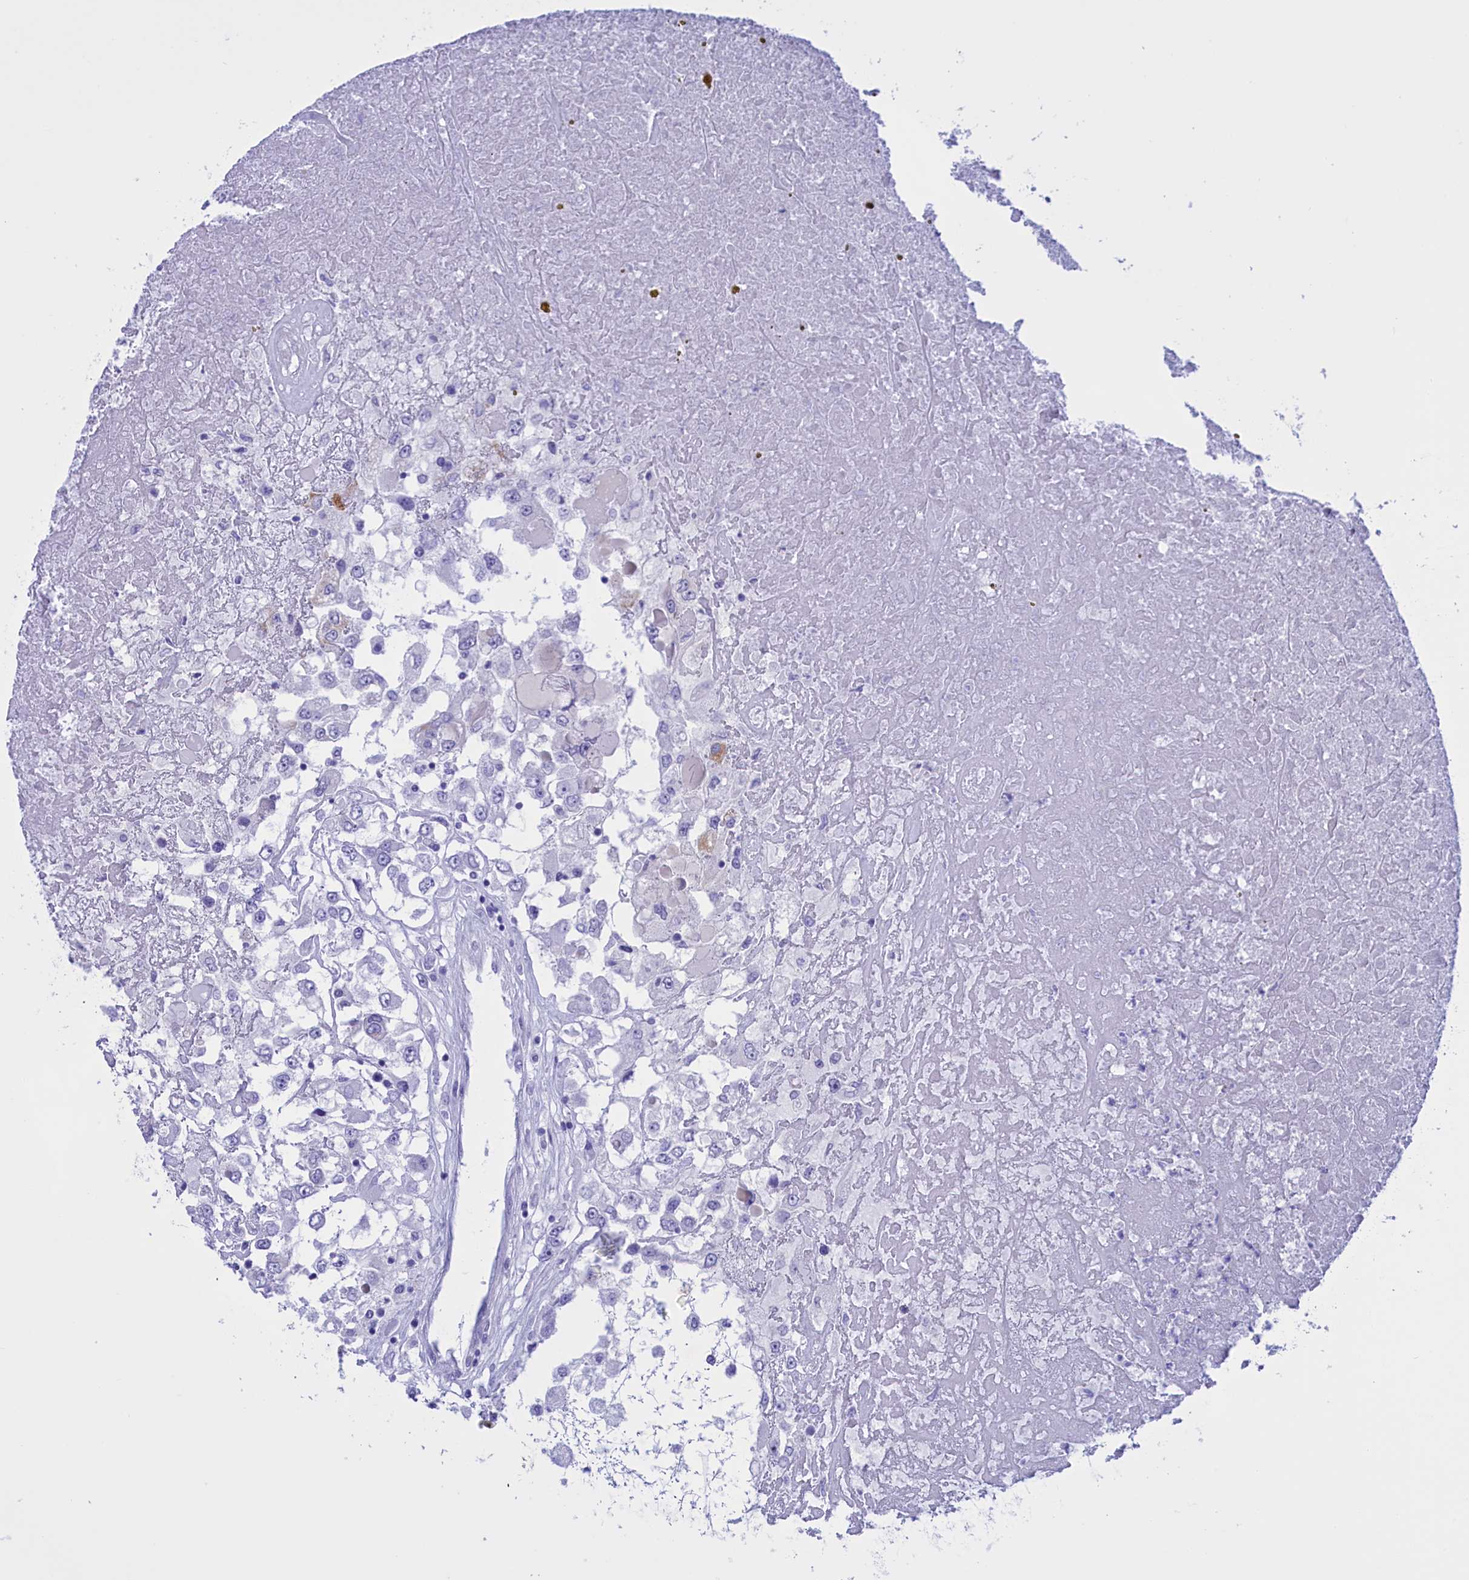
{"staining": {"intensity": "negative", "quantity": "none", "location": "none"}, "tissue": "renal cancer", "cell_type": "Tumor cells", "image_type": "cancer", "snomed": [{"axis": "morphology", "description": "Adenocarcinoma, NOS"}, {"axis": "topography", "description": "Kidney"}], "caption": "Immunohistochemistry (IHC) photomicrograph of neoplastic tissue: renal adenocarcinoma stained with DAB (3,3'-diaminobenzidine) exhibits no significant protein expression in tumor cells.", "gene": "BRI3", "patient": {"sex": "female", "age": 52}}